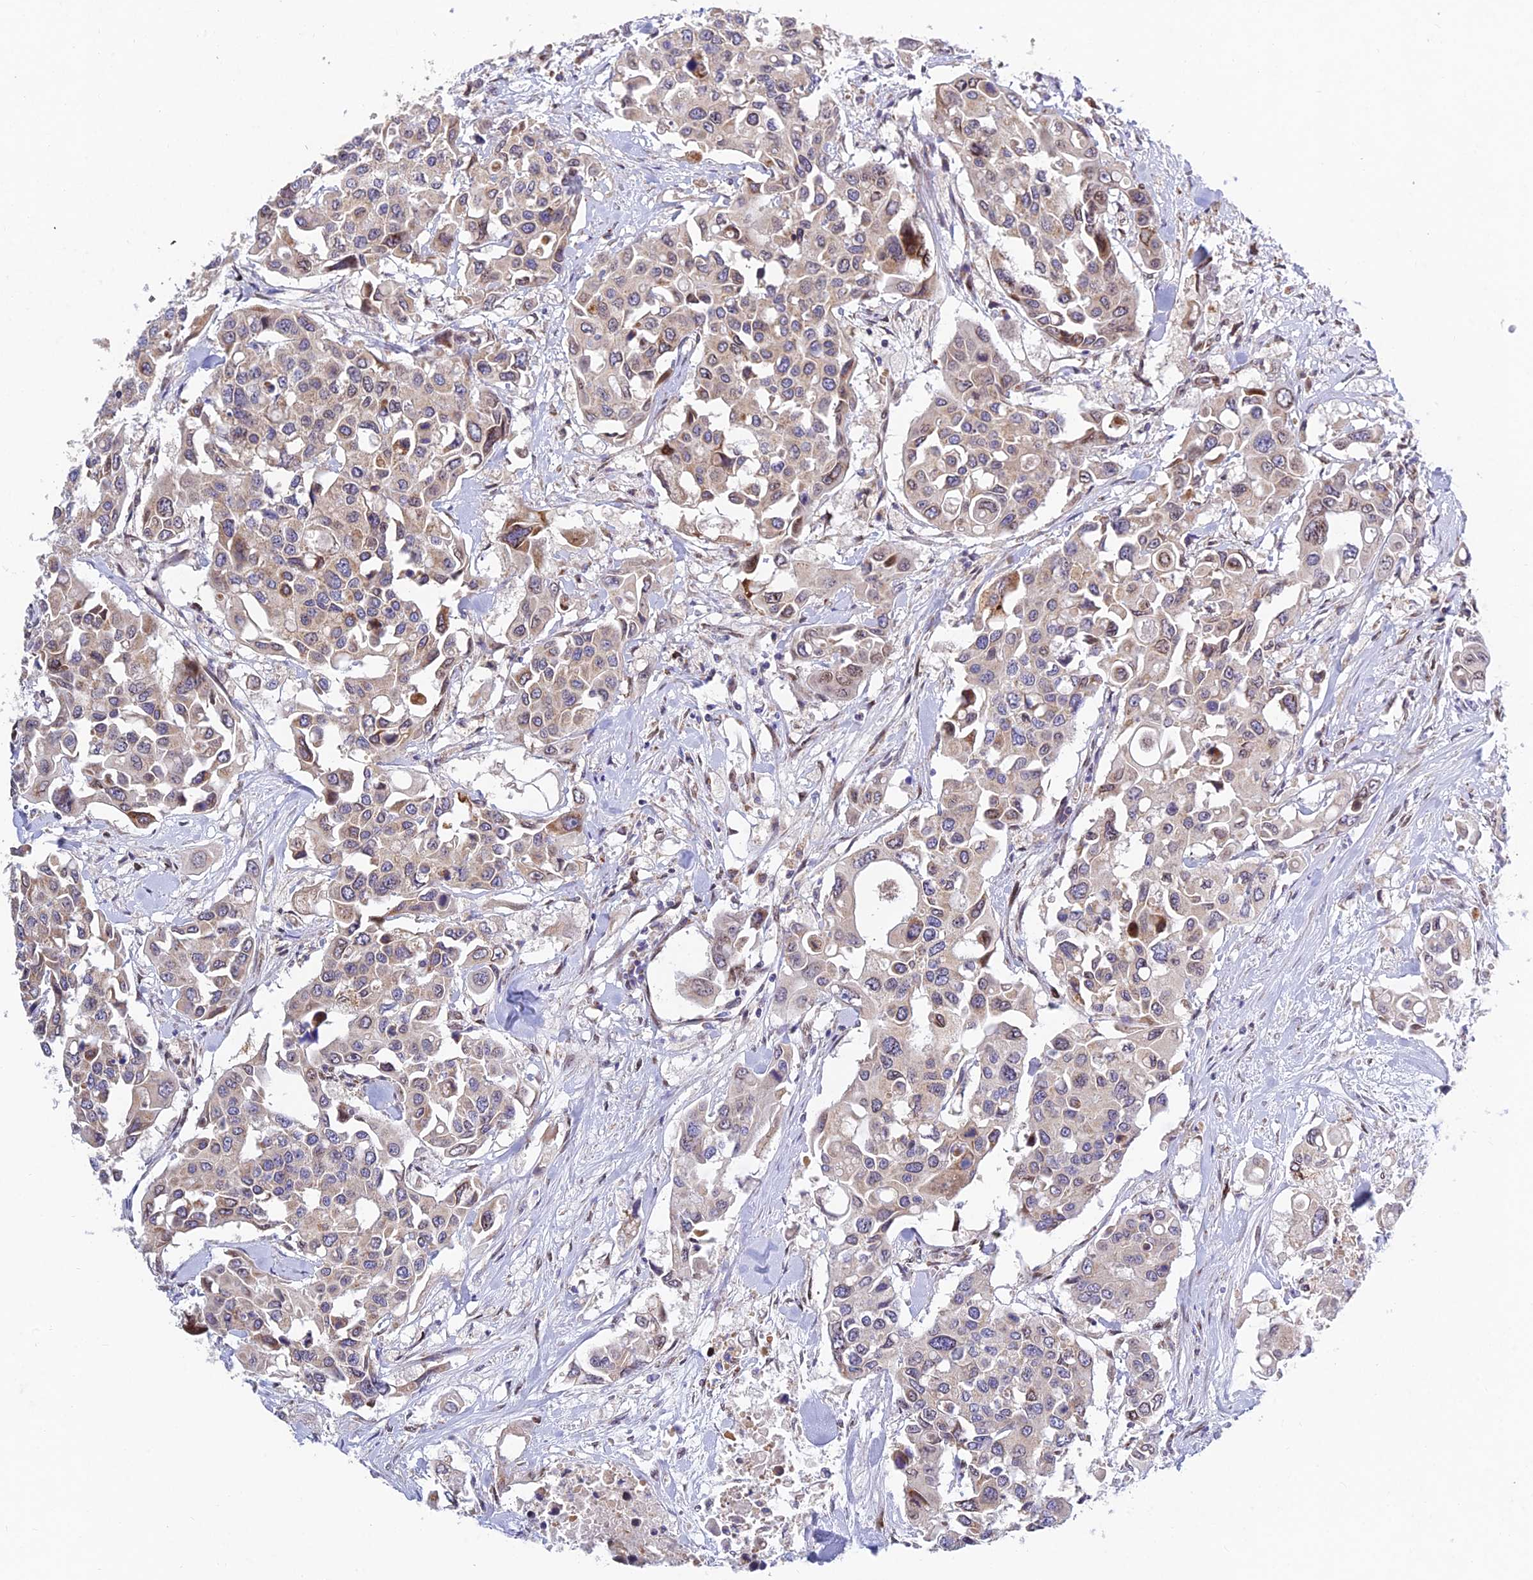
{"staining": {"intensity": "weak", "quantity": "25%-75%", "location": "cytoplasmic/membranous"}, "tissue": "colorectal cancer", "cell_type": "Tumor cells", "image_type": "cancer", "snomed": [{"axis": "morphology", "description": "Adenocarcinoma, NOS"}, {"axis": "topography", "description": "Colon"}], "caption": "IHC histopathology image of neoplastic tissue: human colorectal cancer (adenocarcinoma) stained using IHC shows low levels of weak protein expression localized specifically in the cytoplasmic/membranous of tumor cells, appearing as a cytoplasmic/membranous brown color.", "gene": "MGAT2", "patient": {"sex": "male", "age": 77}}